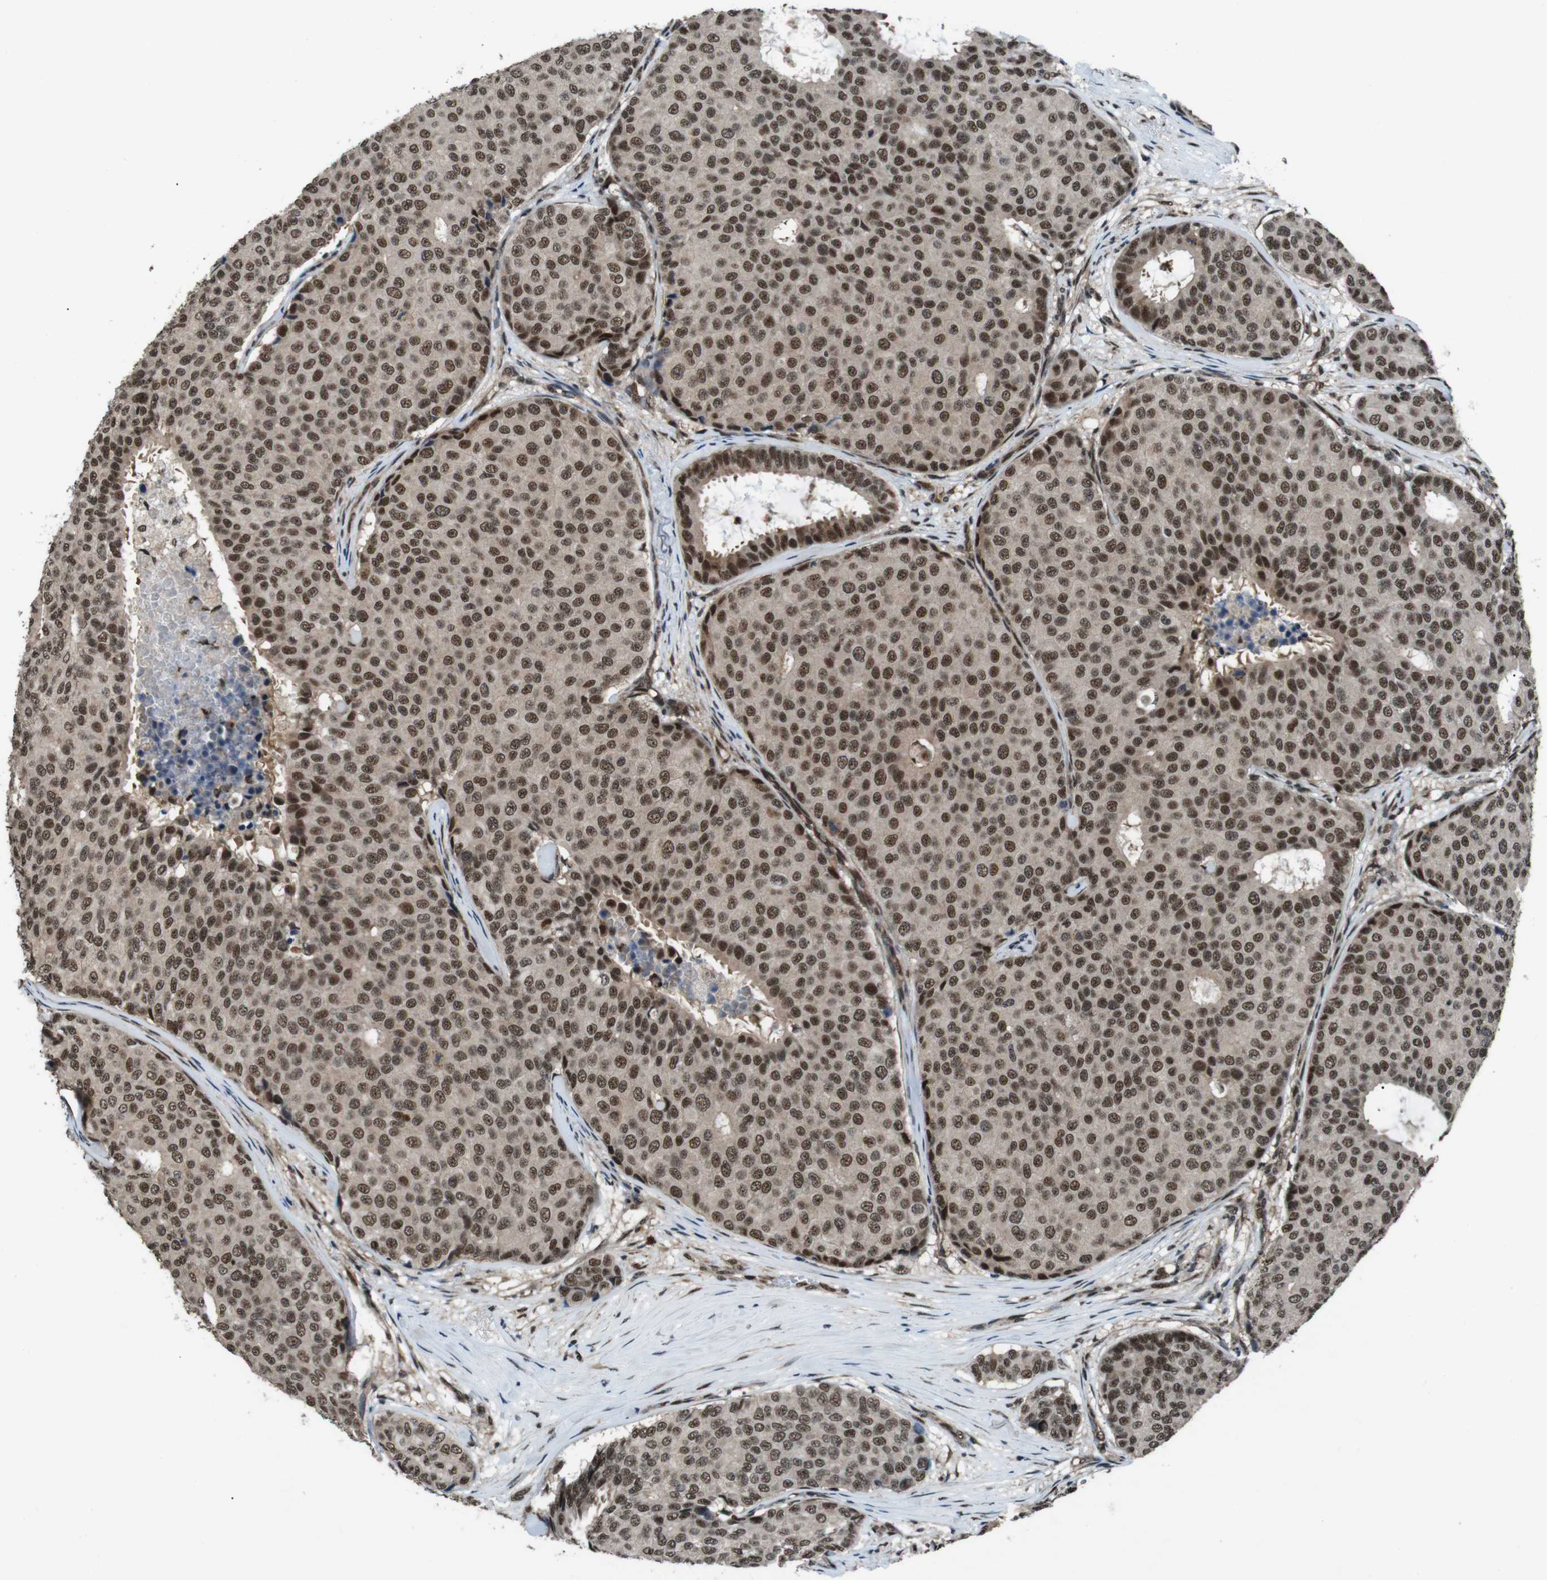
{"staining": {"intensity": "moderate", "quantity": ">75%", "location": "nuclear"}, "tissue": "breast cancer", "cell_type": "Tumor cells", "image_type": "cancer", "snomed": [{"axis": "morphology", "description": "Duct carcinoma"}, {"axis": "topography", "description": "Breast"}], "caption": "Breast intraductal carcinoma stained for a protein (brown) displays moderate nuclear positive staining in approximately >75% of tumor cells.", "gene": "NR4A2", "patient": {"sex": "female", "age": 75}}